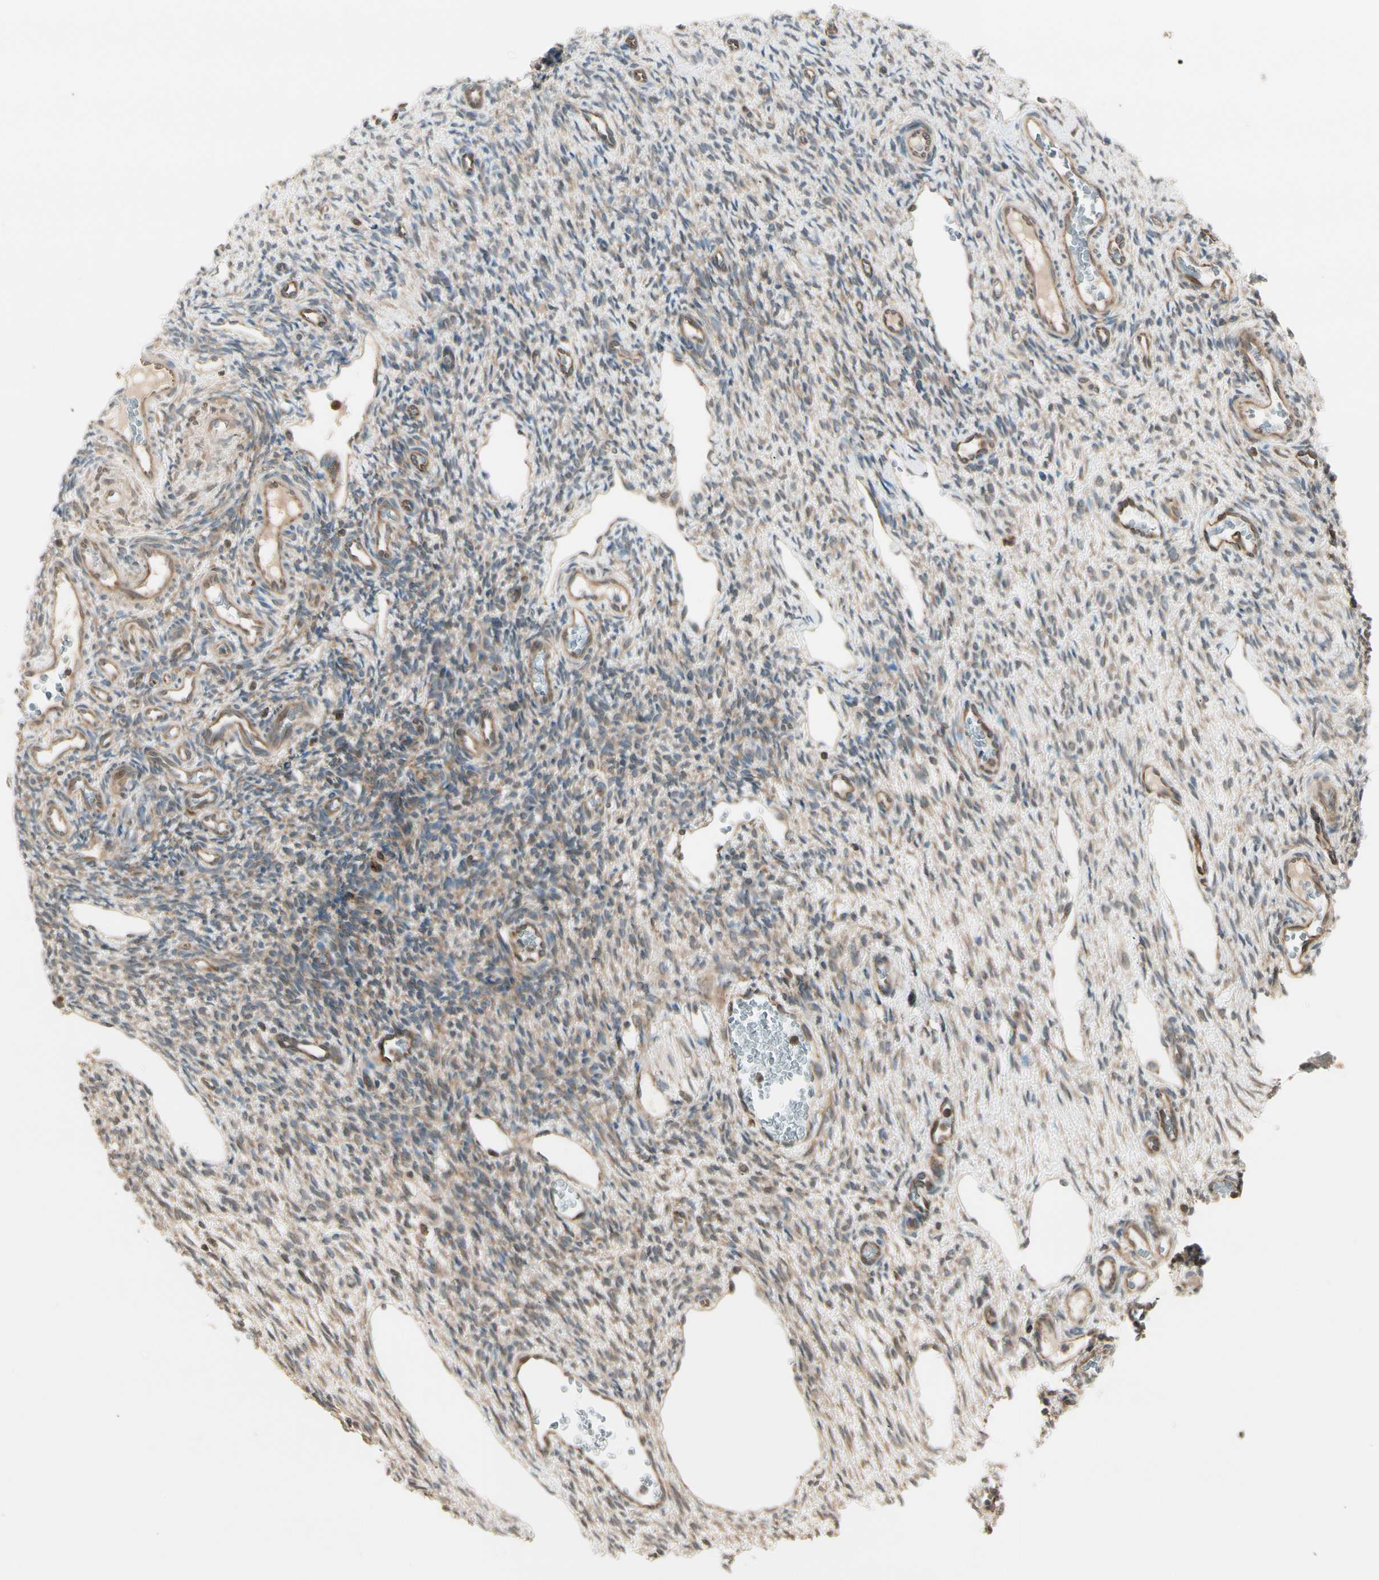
{"staining": {"intensity": "weak", "quantity": ">75%", "location": "cytoplasmic/membranous"}, "tissue": "ovary", "cell_type": "Ovarian stroma cells", "image_type": "normal", "snomed": [{"axis": "morphology", "description": "Normal tissue, NOS"}, {"axis": "topography", "description": "Ovary"}], "caption": "Ovary was stained to show a protein in brown. There is low levels of weak cytoplasmic/membranous staining in approximately >75% of ovarian stroma cells. (DAB IHC with brightfield microscopy, high magnification).", "gene": "OXSR1", "patient": {"sex": "female", "age": 33}}